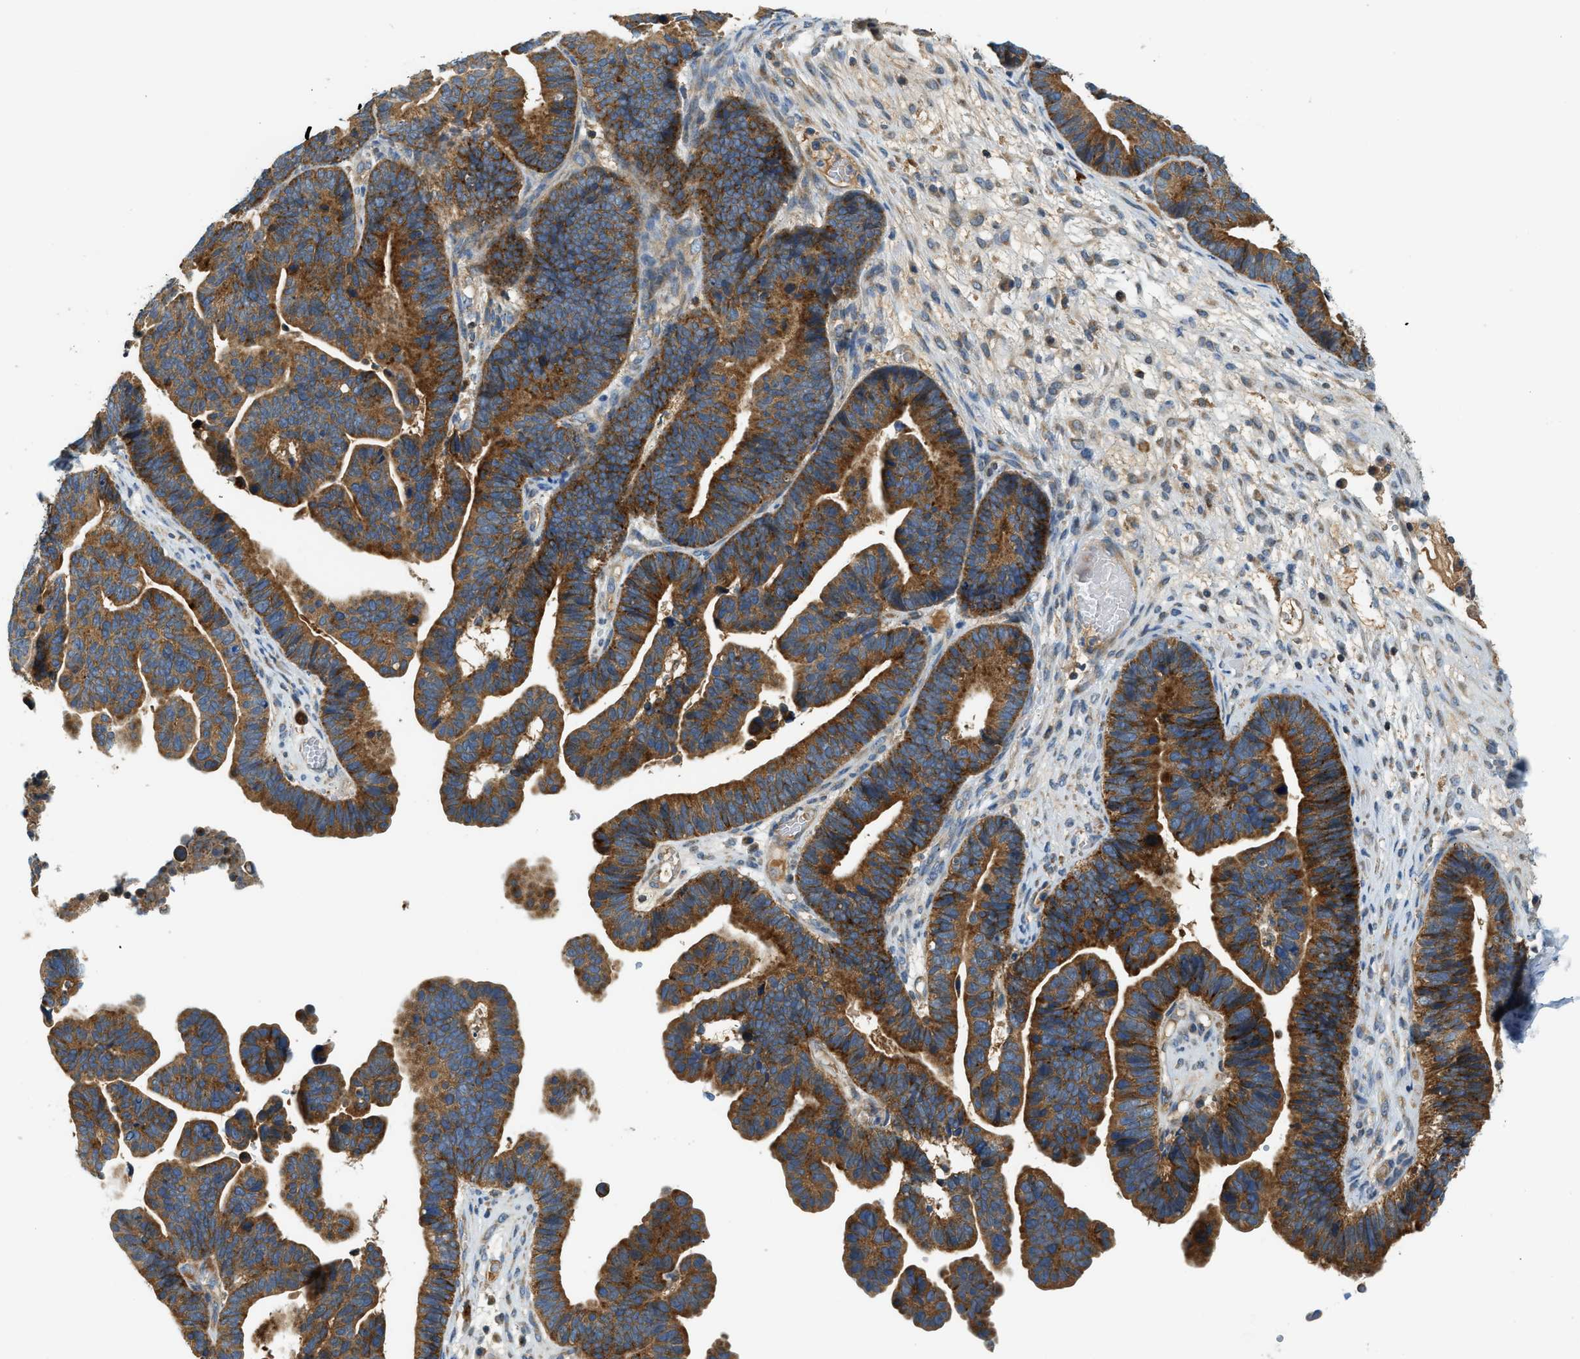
{"staining": {"intensity": "strong", "quantity": ">75%", "location": "cytoplasmic/membranous"}, "tissue": "ovarian cancer", "cell_type": "Tumor cells", "image_type": "cancer", "snomed": [{"axis": "morphology", "description": "Cystadenocarcinoma, serous, NOS"}, {"axis": "topography", "description": "Ovary"}], "caption": "Human ovarian cancer (serous cystadenocarcinoma) stained for a protein (brown) displays strong cytoplasmic/membranous positive staining in about >75% of tumor cells.", "gene": "KCNK1", "patient": {"sex": "female", "age": 56}}